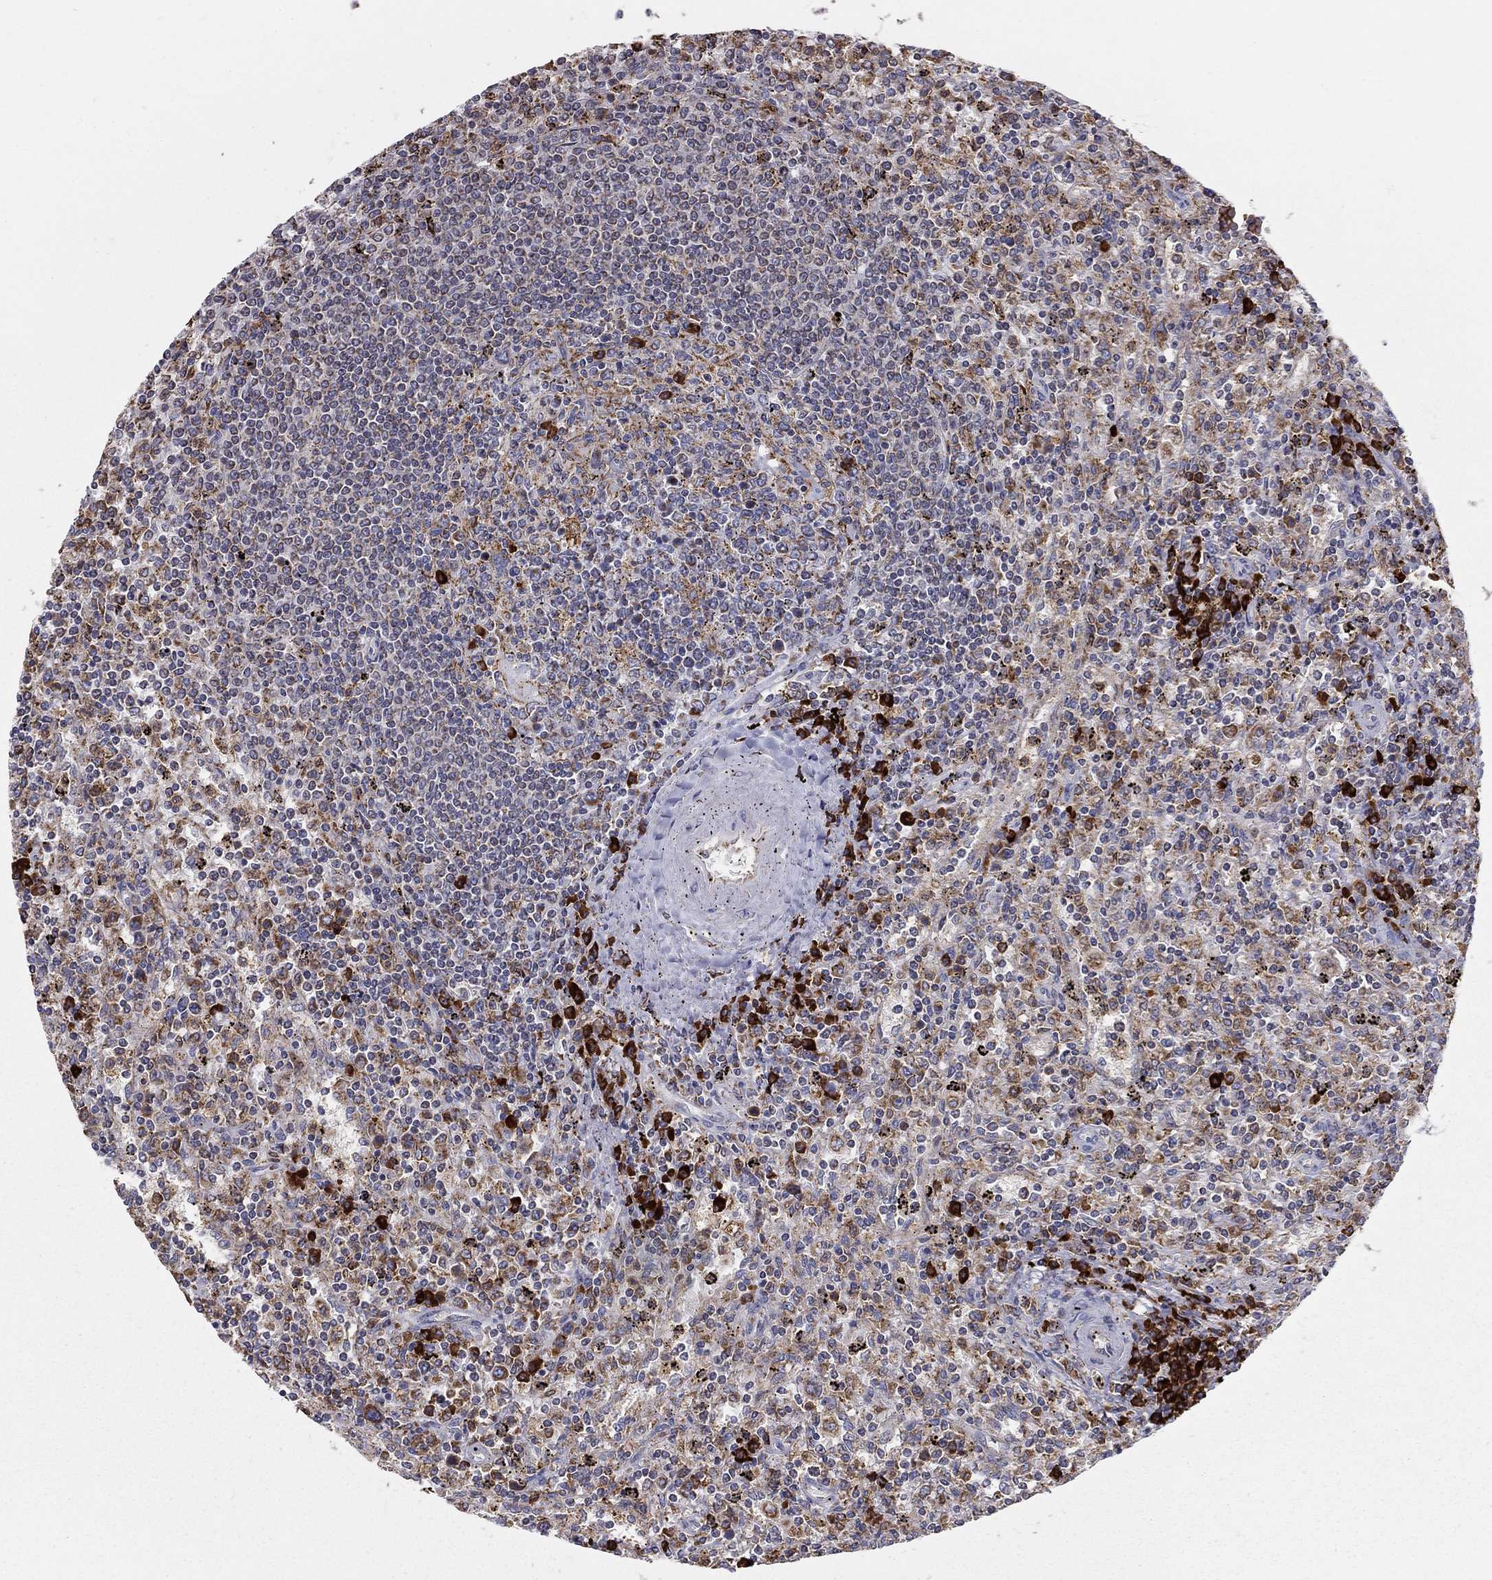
{"staining": {"intensity": "moderate", "quantity": "<25%", "location": "cytoplasmic/membranous"}, "tissue": "lymphoma", "cell_type": "Tumor cells", "image_type": "cancer", "snomed": [{"axis": "morphology", "description": "Malignant lymphoma, non-Hodgkin's type, Low grade"}, {"axis": "topography", "description": "Spleen"}], "caption": "High-magnification brightfield microscopy of lymphoma stained with DAB (3,3'-diaminobenzidine) (brown) and counterstained with hematoxylin (blue). tumor cells exhibit moderate cytoplasmic/membranous positivity is identified in approximately<25% of cells. (brown staining indicates protein expression, while blue staining denotes nuclei).", "gene": "PRDX4", "patient": {"sex": "male", "age": 62}}